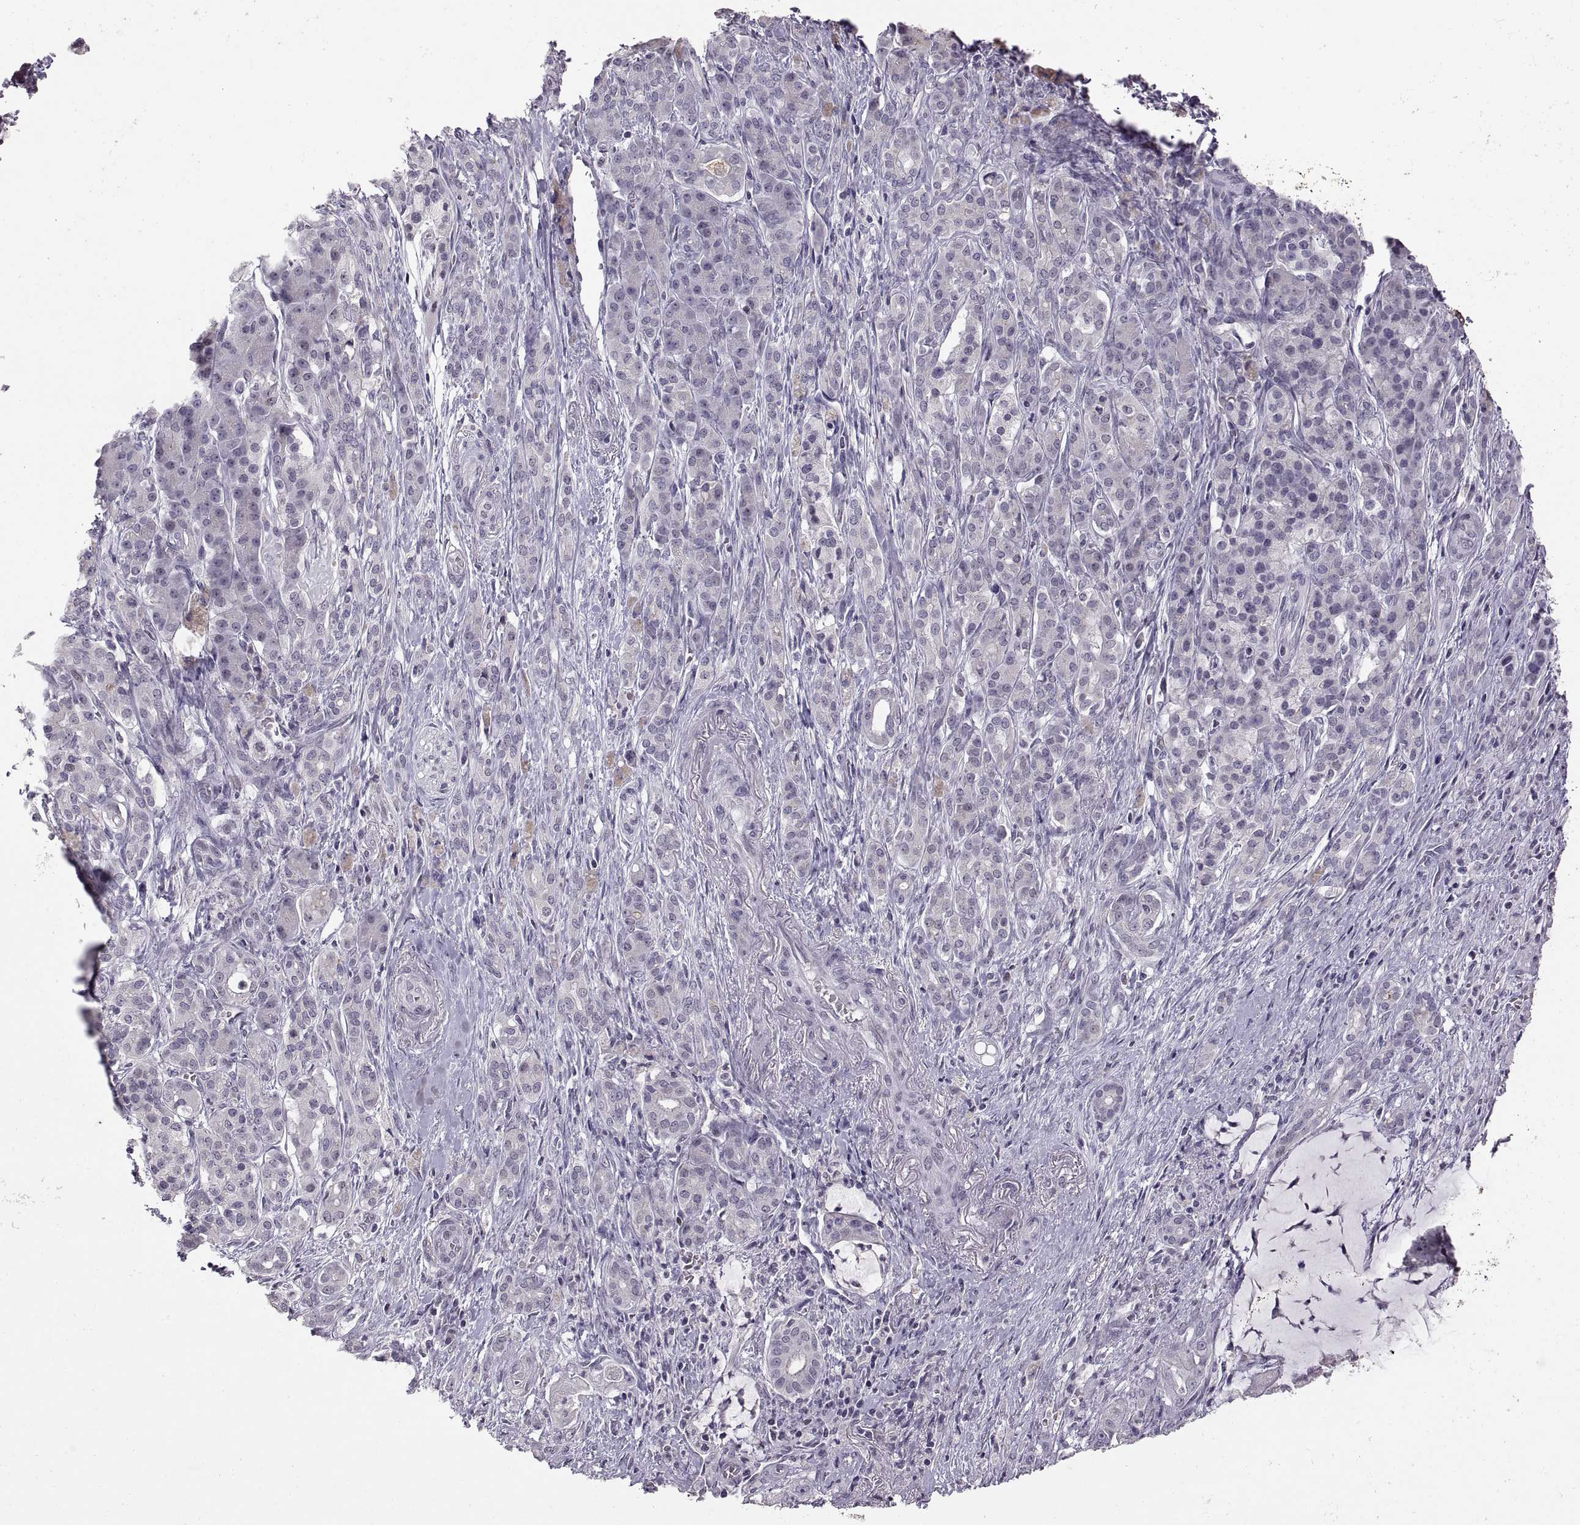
{"staining": {"intensity": "negative", "quantity": "none", "location": "none"}, "tissue": "pancreatic cancer", "cell_type": "Tumor cells", "image_type": "cancer", "snomed": [{"axis": "morphology", "description": "Normal tissue, NOS"}, {"axis": "morphology", "description": "Inflammation, NOS"}, {"axis": "morphology", "description": "Adenocarcinoma, NOS"}, {"axis": "topography", "description": "Pancreas"}], "caption": "Human pancreatic cancer stained for a protein using immunohistochemistry demonstrates no staining in tumor cells.", "gene": "NEK2", "patient": {"sex": "male", "age": 57}}